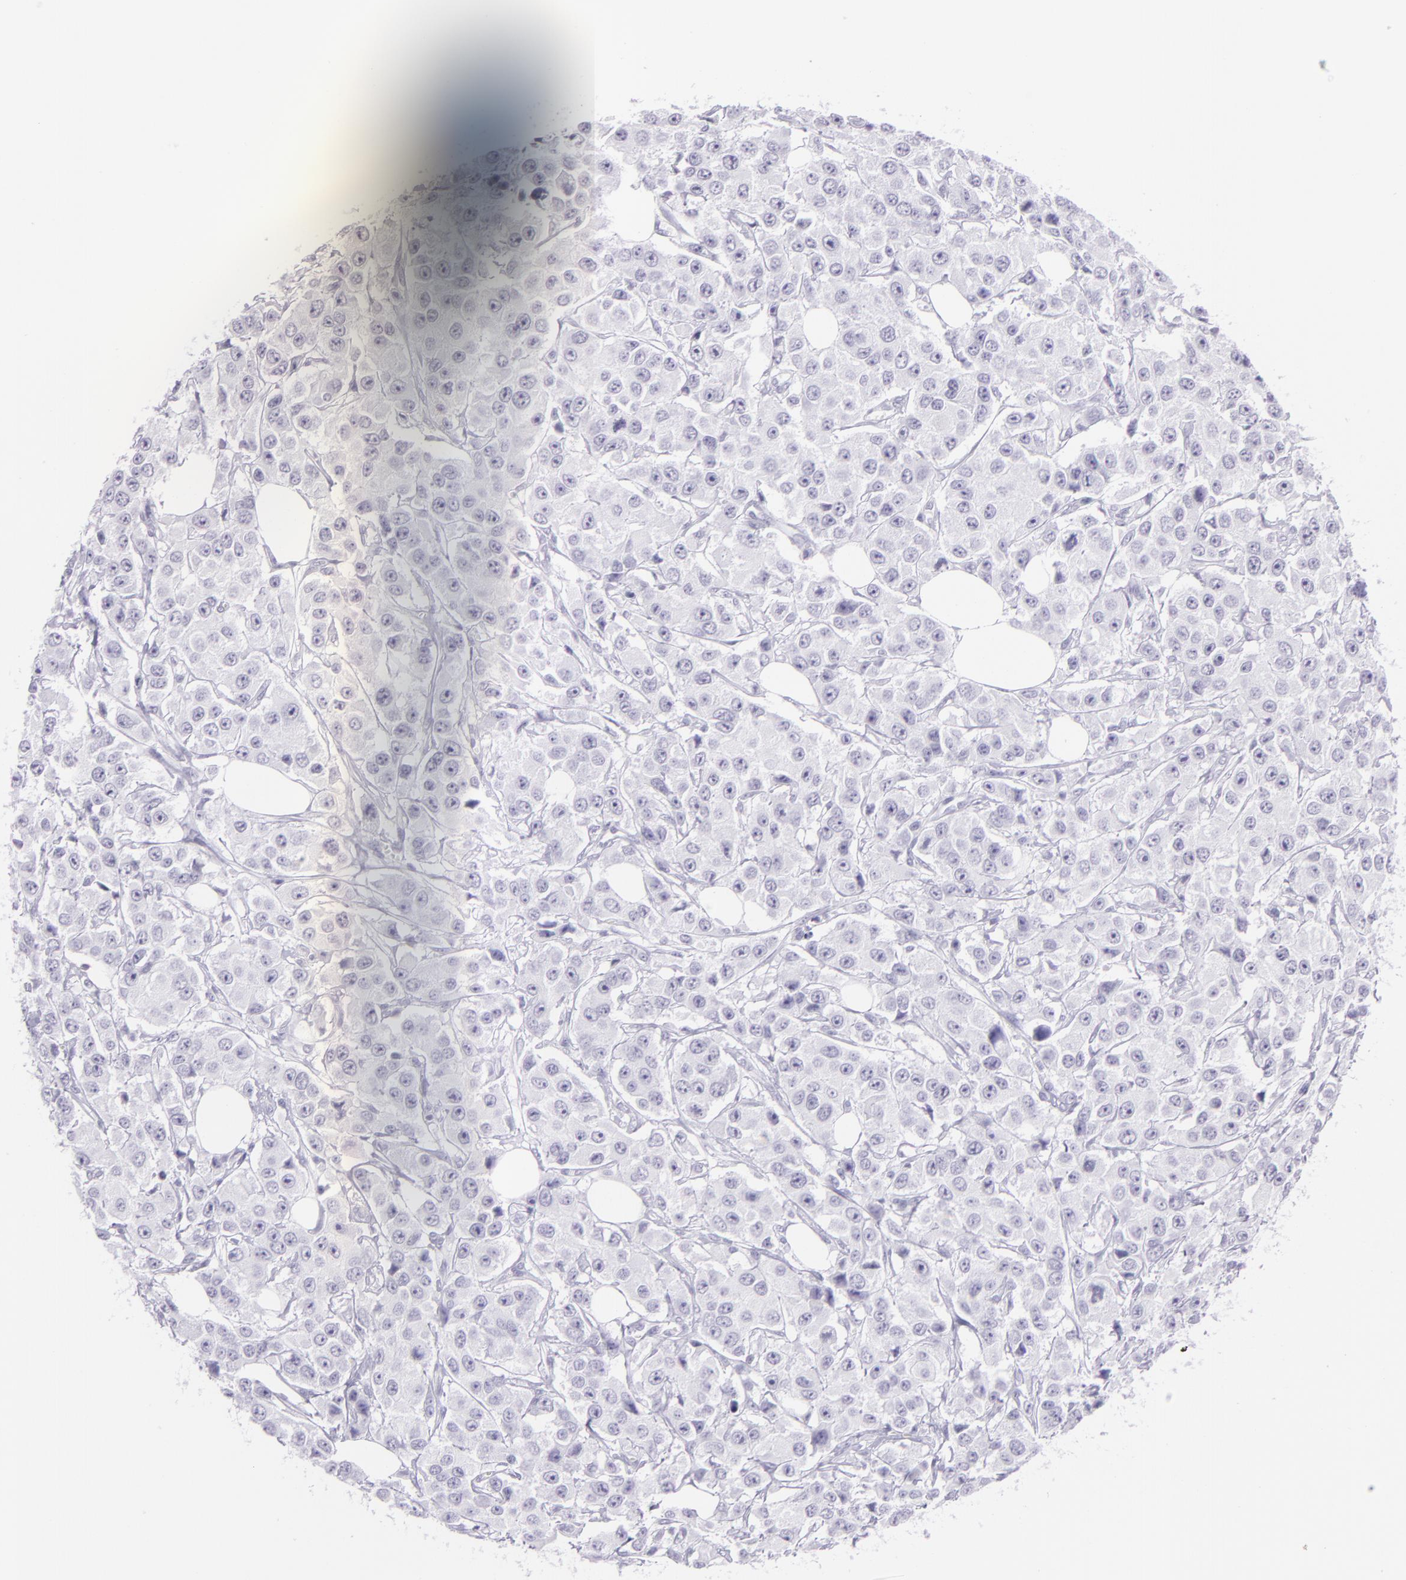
{"staining": {"intensity": "negative", "quantity": "none", "location": "none"}, "tissue": "breast cancer", "cell_type": "Tumor cells", "image_type": "cancer", "snomed": [{"axis": "morphology", "description": "Duct carcinoma"}, {"axis": "topography", "description": "Breast"}], "caption": "Immunohistochemical staining of breast invasive ductal carcinoma shows no significant staining in tumor cells.", "gene": "MUC6", "patient": {"sex": "female", "age": 58}}